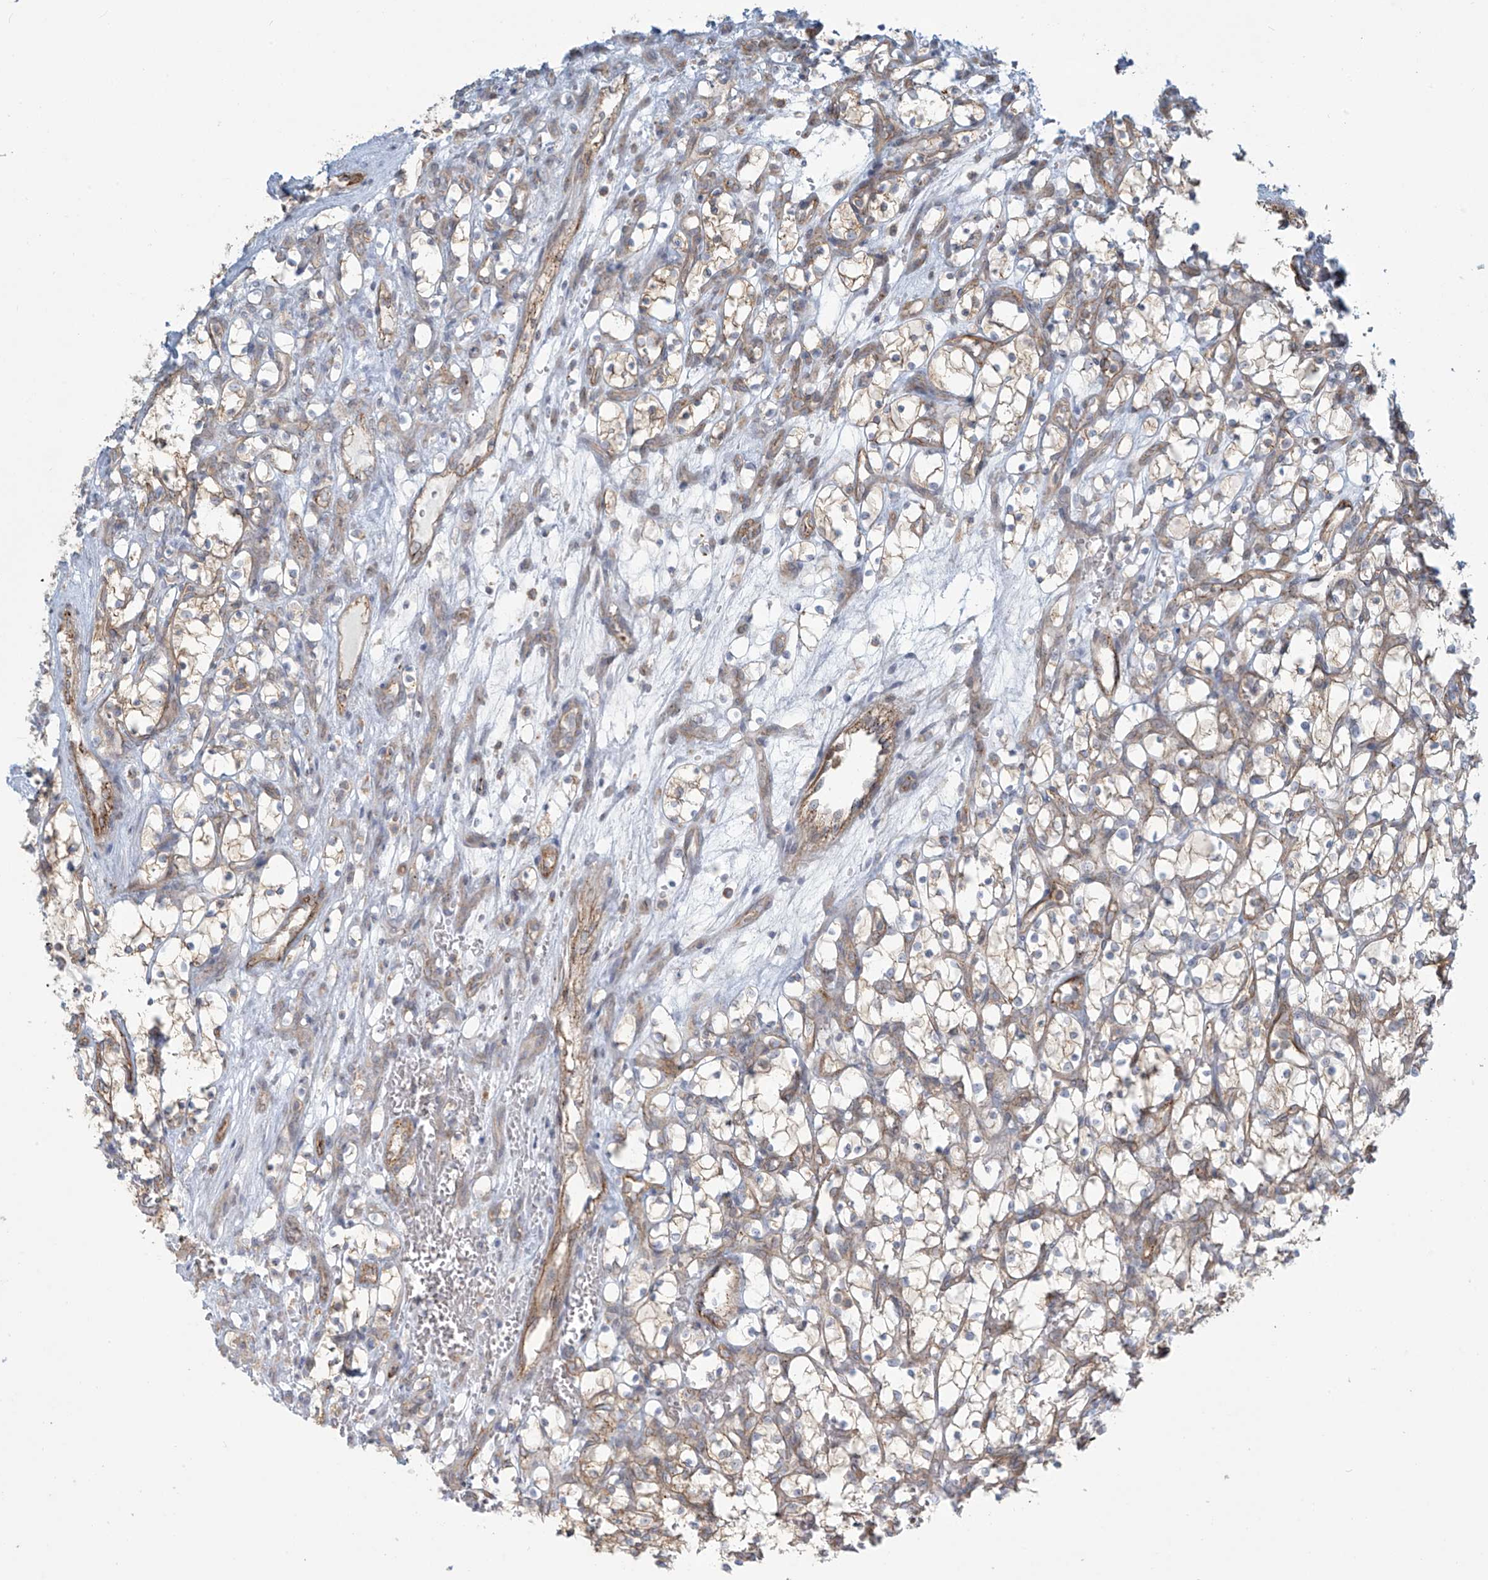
{"staining": {"intensity": "negative", "quantity": "none", "location": "none"}, "tissue": "renal cancer", "cell_type": "Tumor cells", "image_type": "cancer", "snomed": [{"axis": "morphology", "description": "Adenocarcinoma, NOS"}, {"axis": "topography", "description": "Kidney"}], "caption": "Immunohistochemistry (IHC) image of human adenocarcinoma (renal) stained for a protein (brown), which exhibits no staining in tumor cells. (Brightfield microscopy of DAB immunohistochemistry at high magnification).", "gene": "LZTS3", "patient": {"sex": "female", "age": 69}}